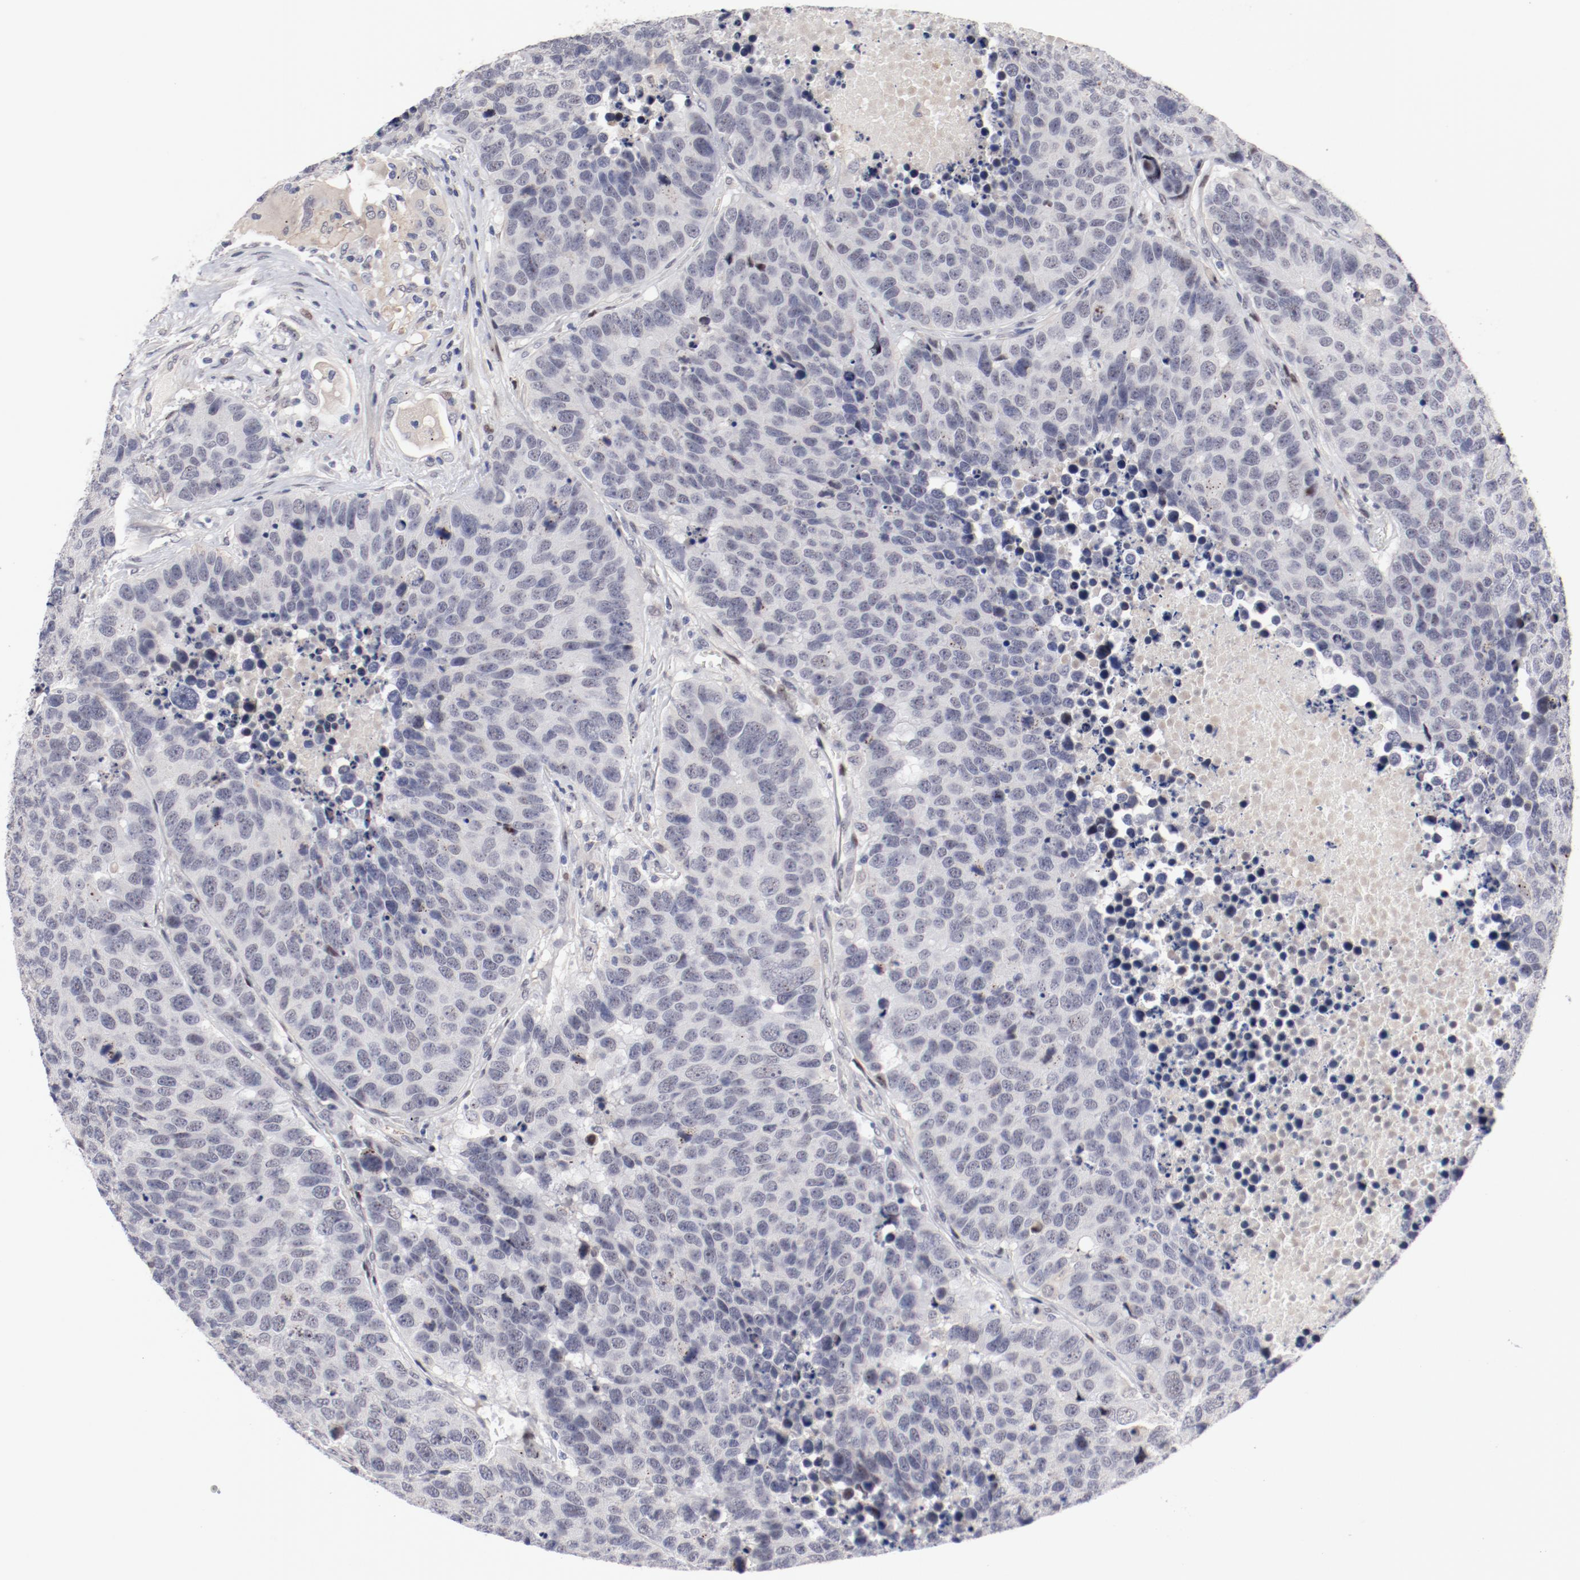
{"staining": {"intensity": "negative", "quantity": "none", "location": "none"}, "tissue": "carcinoid", "cell_type": "Tumor cells", "image_type": "cancer", "snomed": [{"axis": "morphology", "description": "Carcinoid, malignant, NOS"}, {"axis": "topography", "description": "Lung"}], "caption": "Image shows no significant protein positivity in tumor cells of carcinoid (malignant).", "gene": "FSCB", "patient": {"sex": "male", "age": 60}}